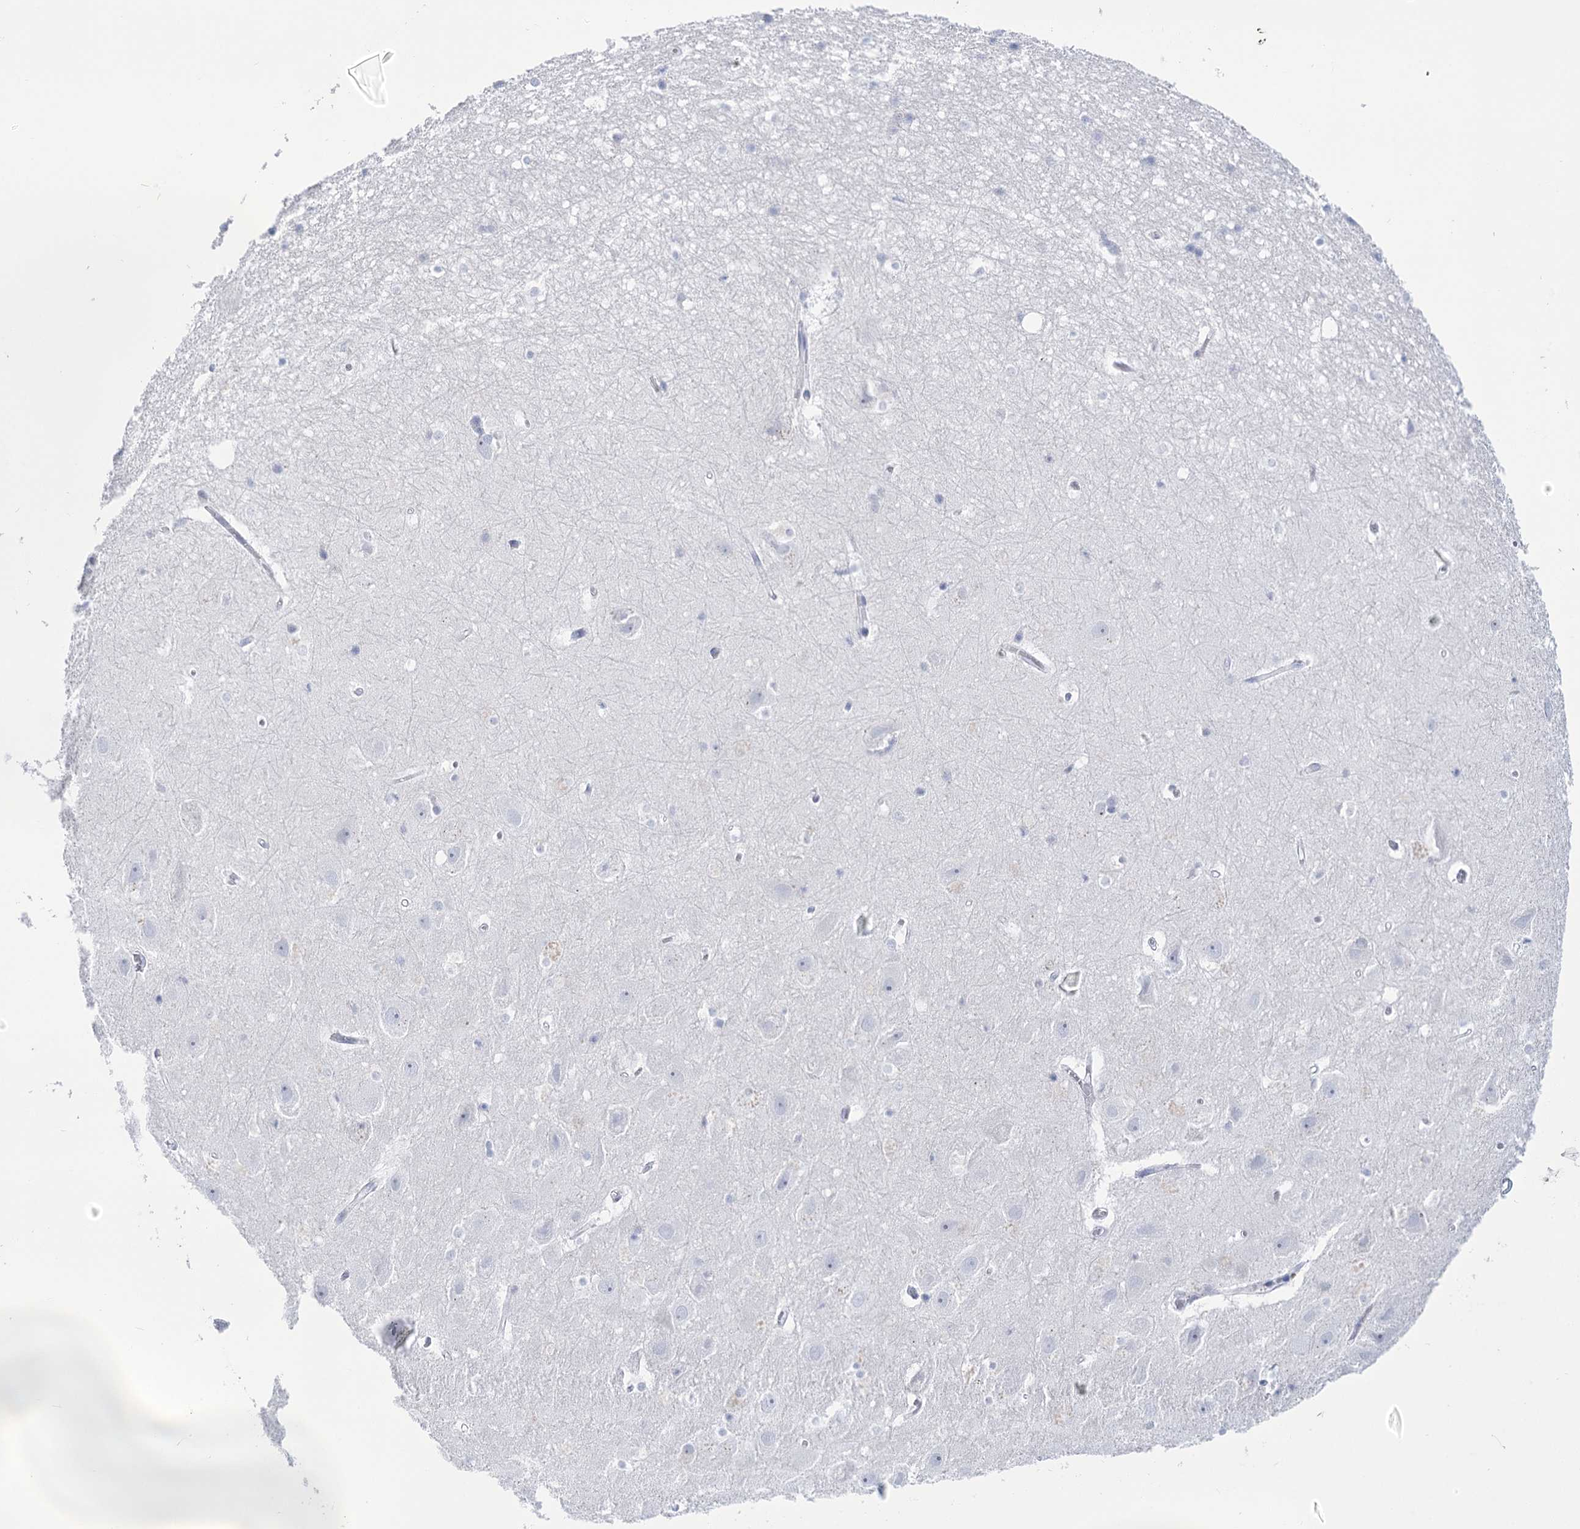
{"staining": {"intensity": "negative", "quantity": "none", "location": "none"}, "tissue": "hippocampus", "cell_type": "Glial cells", "image_type": "normal", "snomed": [{"axis": "morphology", "description": "Normal tissue, NOS"}, {"axis": "topography", "description": "Hippocampus"}], "caption": "IHC histopathology image of normal hippocampus: human hippocampus stained with DAB shows no significant protein positivity in glial cells. (DAB immunohistochemistry (IHC), high magnification).", "gene": "HORMAD1", "patient": {"sex": "female", "age": 52}}